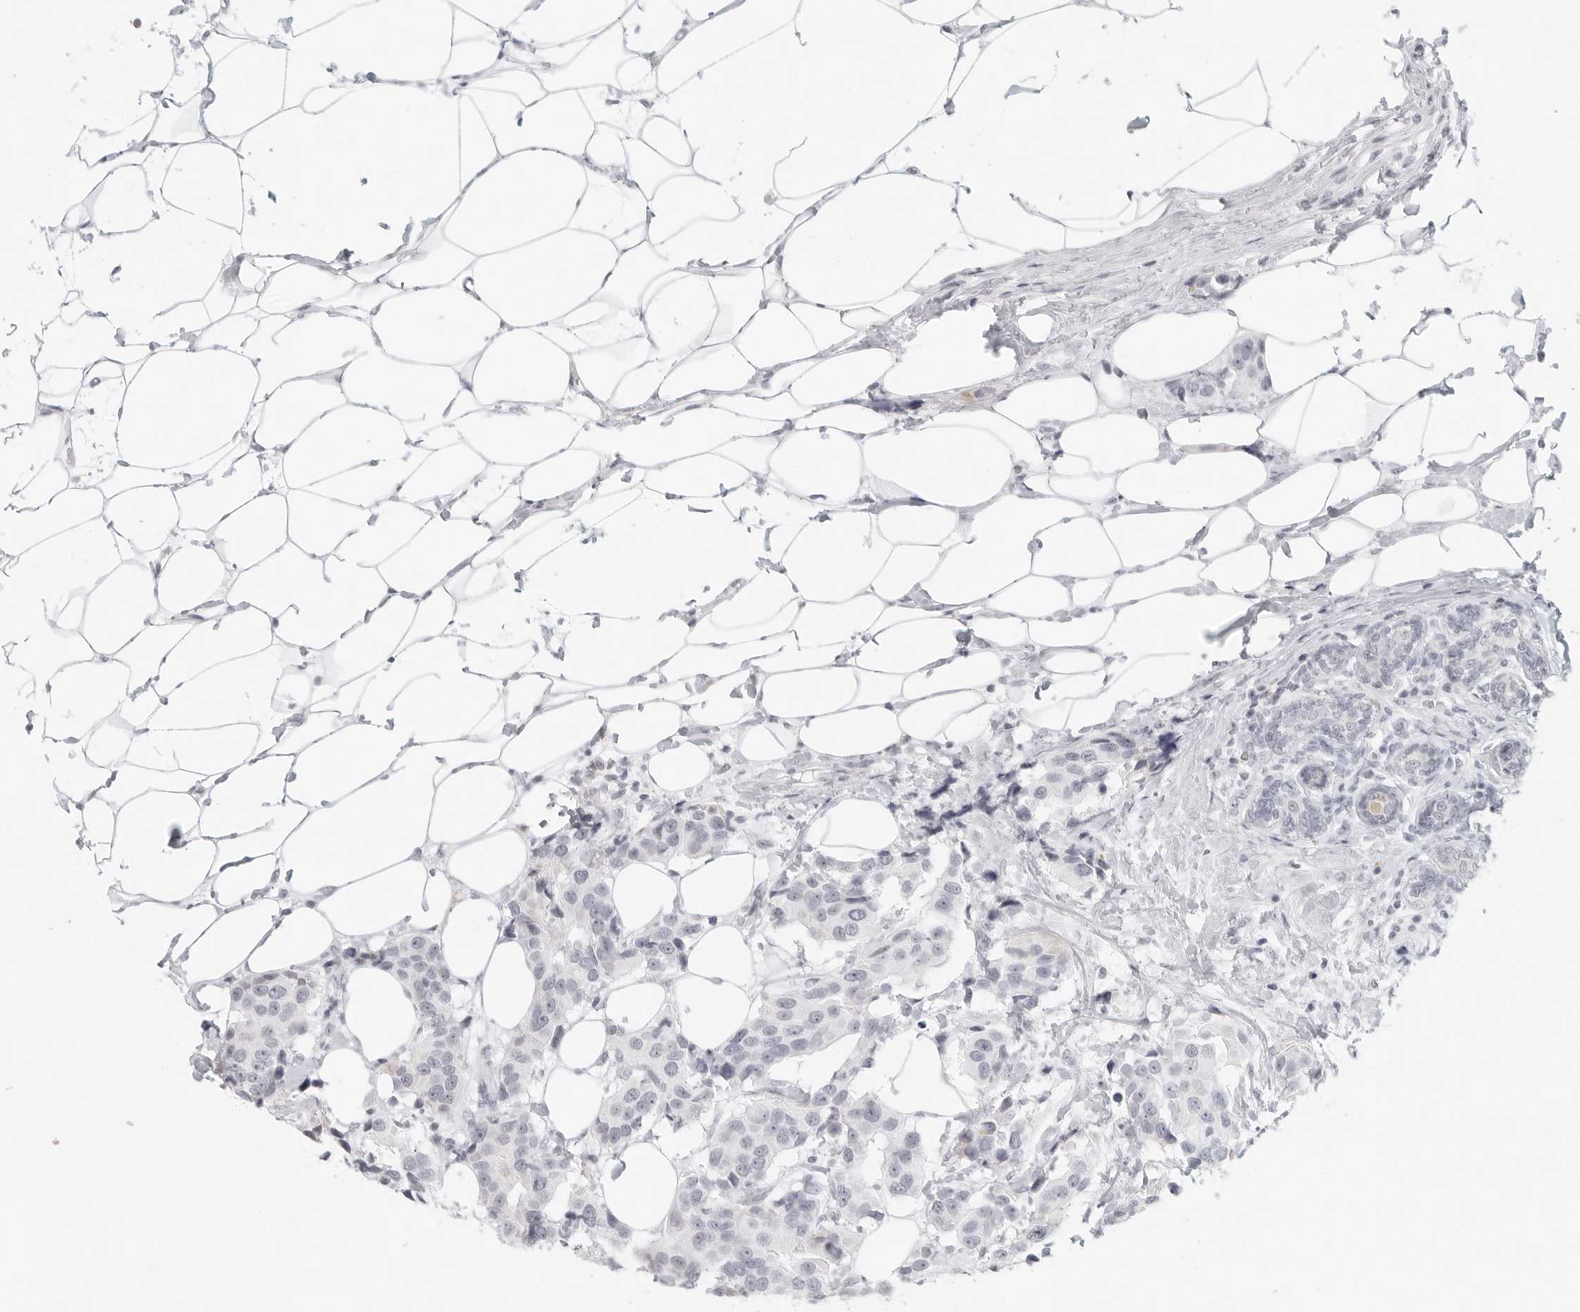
{"staining": {"intensity": "negative", "quantity": "none", "location": "none"}, "tissue": "breast cancer", "cell_type": "Tumor cells", "image_type": "cancer", "snomed": [{"axis": "morphology", "description": "Normal tissue, NOS"}, {"axis": "morphology", "description": "Duct carcinoma"}, {"axis": "topography", "description": "Breast"}], "caption": "Immunohistochemistry histopathology image of neoplastic tissue: human breast cancer stained with DAB (3,3'-diaminobenzidine) reveals no significant protein positivity in tumor cells.", "gene": "RPS6KC1", "patient": {"sex": "female", "age": 39}}